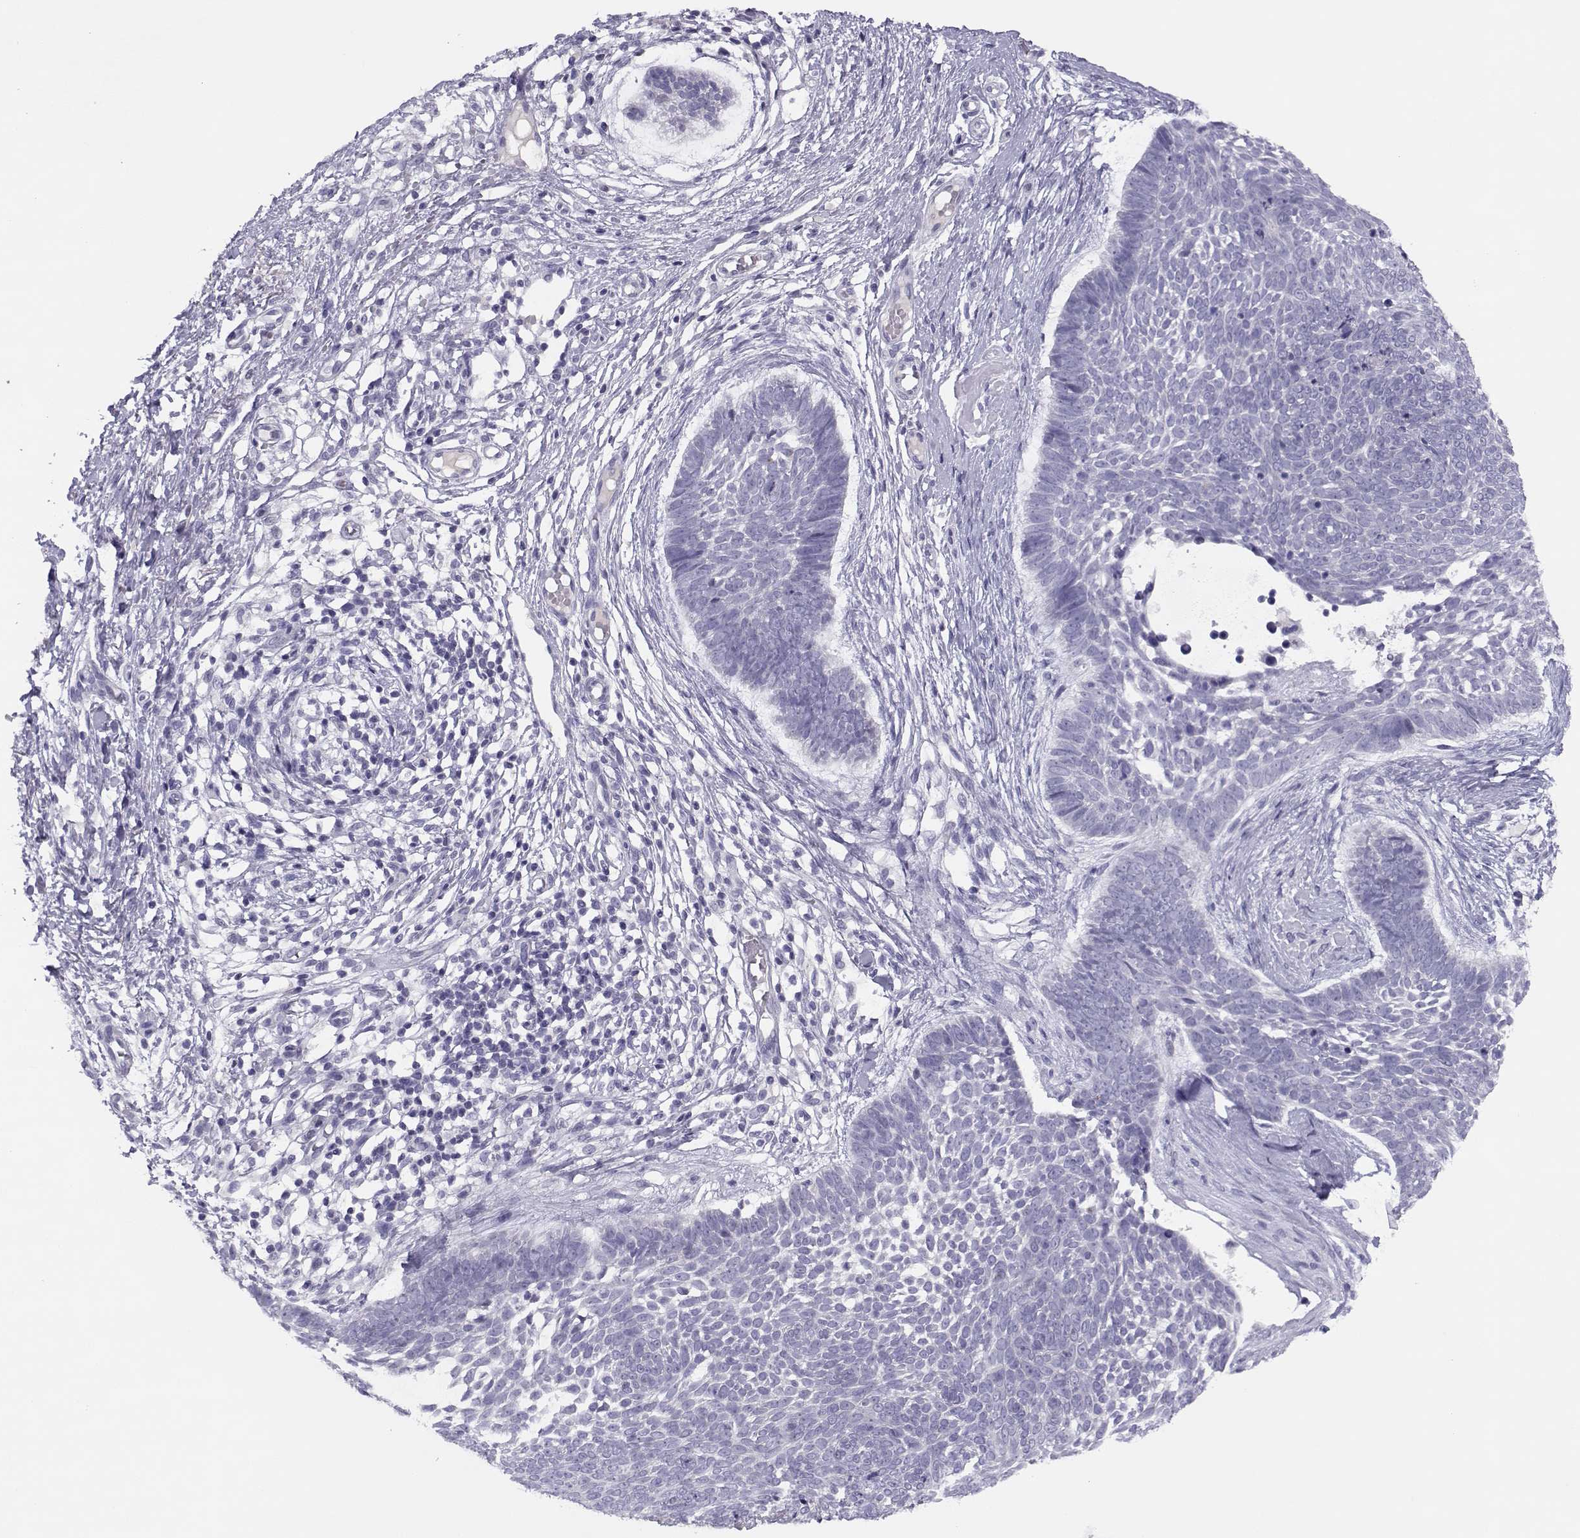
{"staining": {"intensity": "negative", "quantity": "none", "location": "none"}, "tissue": "skin cancer", "cell_type": "Tumor cells", "image_type": "cancer", "snomed": [{"axis": "morphology", "description": "Basal cell carcinoma"}, {"axis": "topography", "description": "Skin"}], "caption": "The image demonstrates no staining of tumor cells in skin cancer (basal cell carcinoma).", "gene": "CFAP77", "patient": {"sex": "male", "age": 85}}